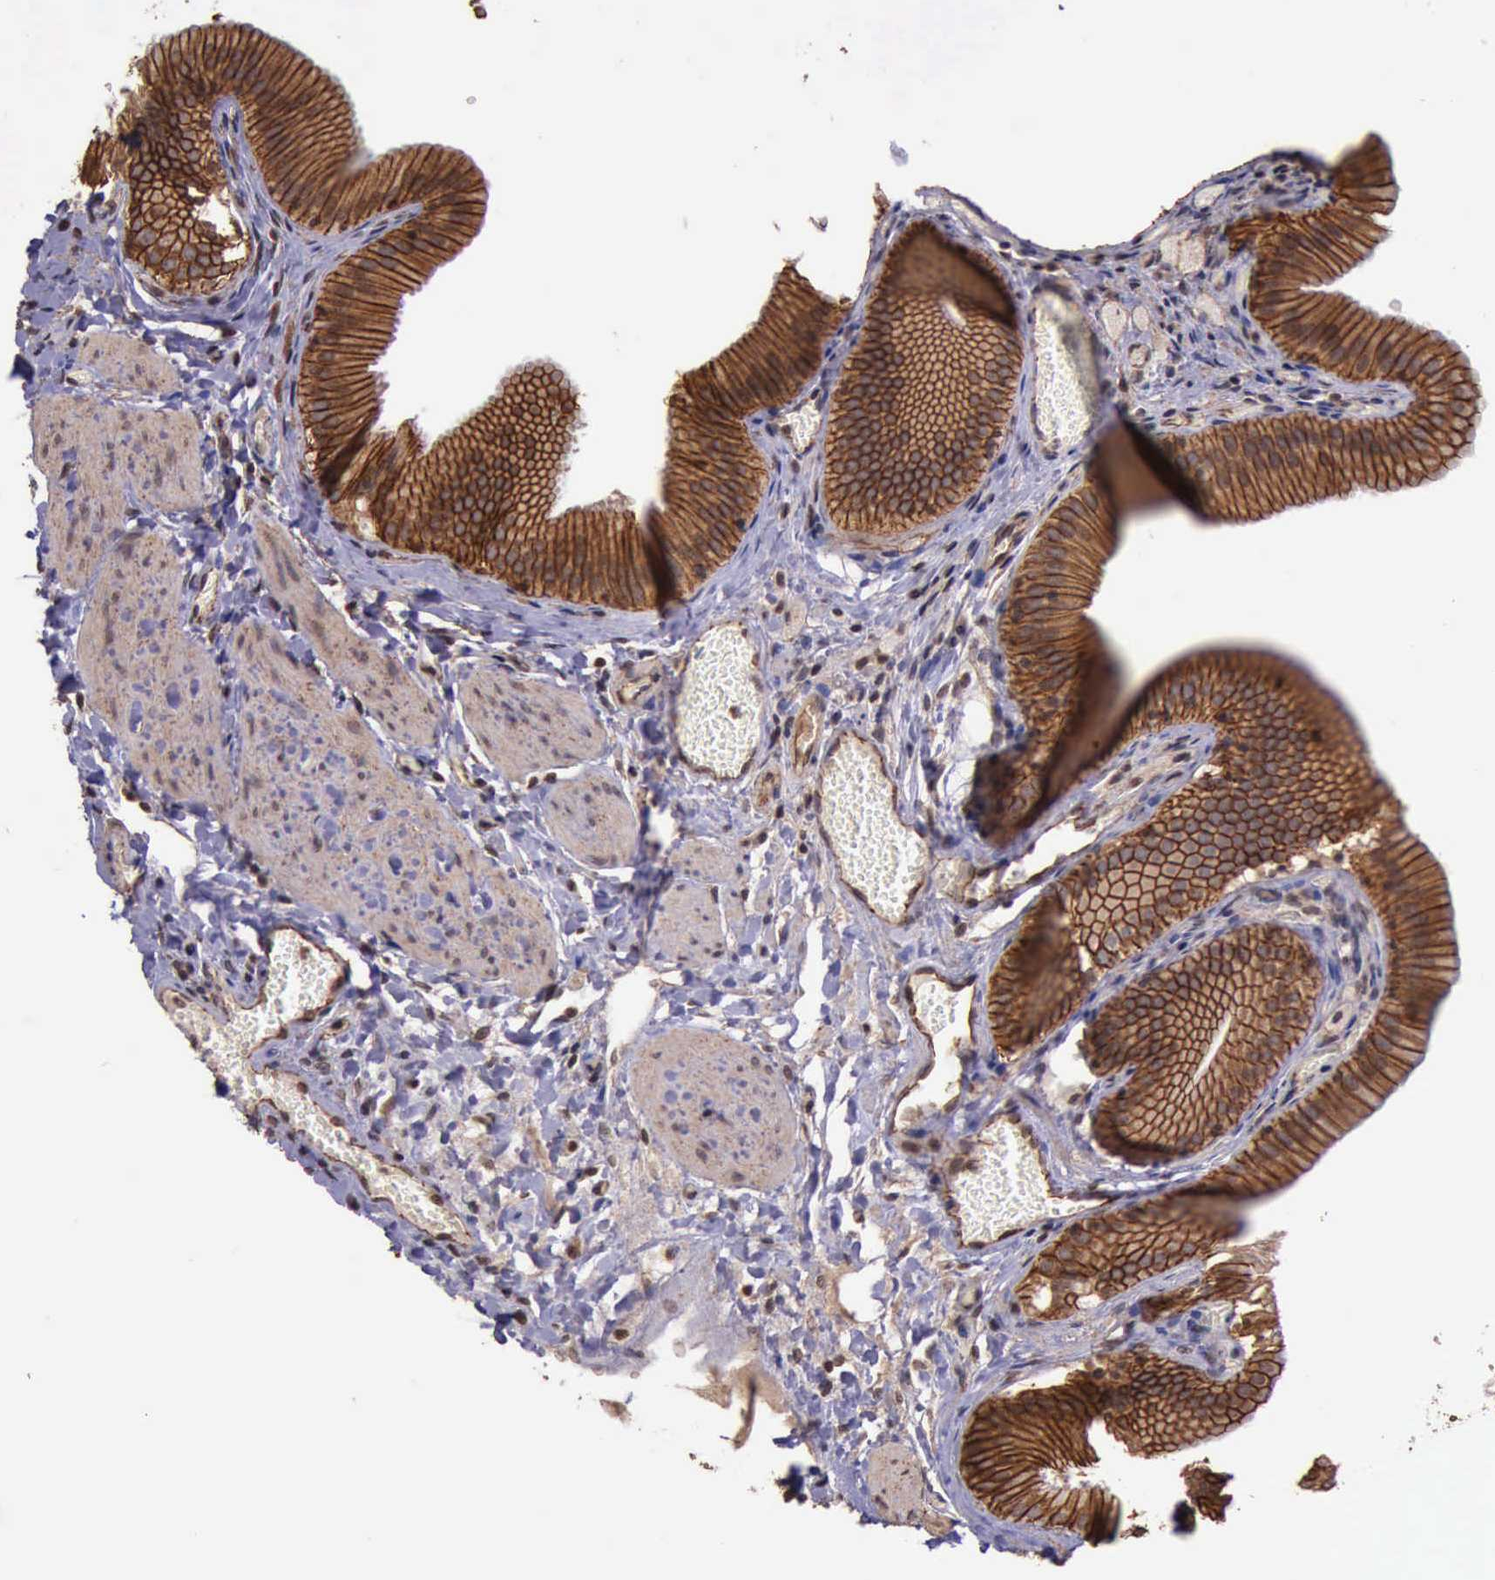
{"staining": {"intensity": "strong", "quantity": ">75%", "location": "cytoplasmic/membranous"}, "tissue": "gallbladder", "cell_type": "Glandular cells", "image_type": "normal", "snomed": [{"axis": "morphology", "description": "Normal tissue, NOS"}, {"axis": "topography", "description": "Gallbladder"}], "caption": "This is an image of immunohistochemistry (IHC) staining of normal gallbladder, which shows strong expression in the cytoplasmic/membranous of glandular cells.", "gene": "CTNNB1", "patient": {"sex": "female", "age": 24}}